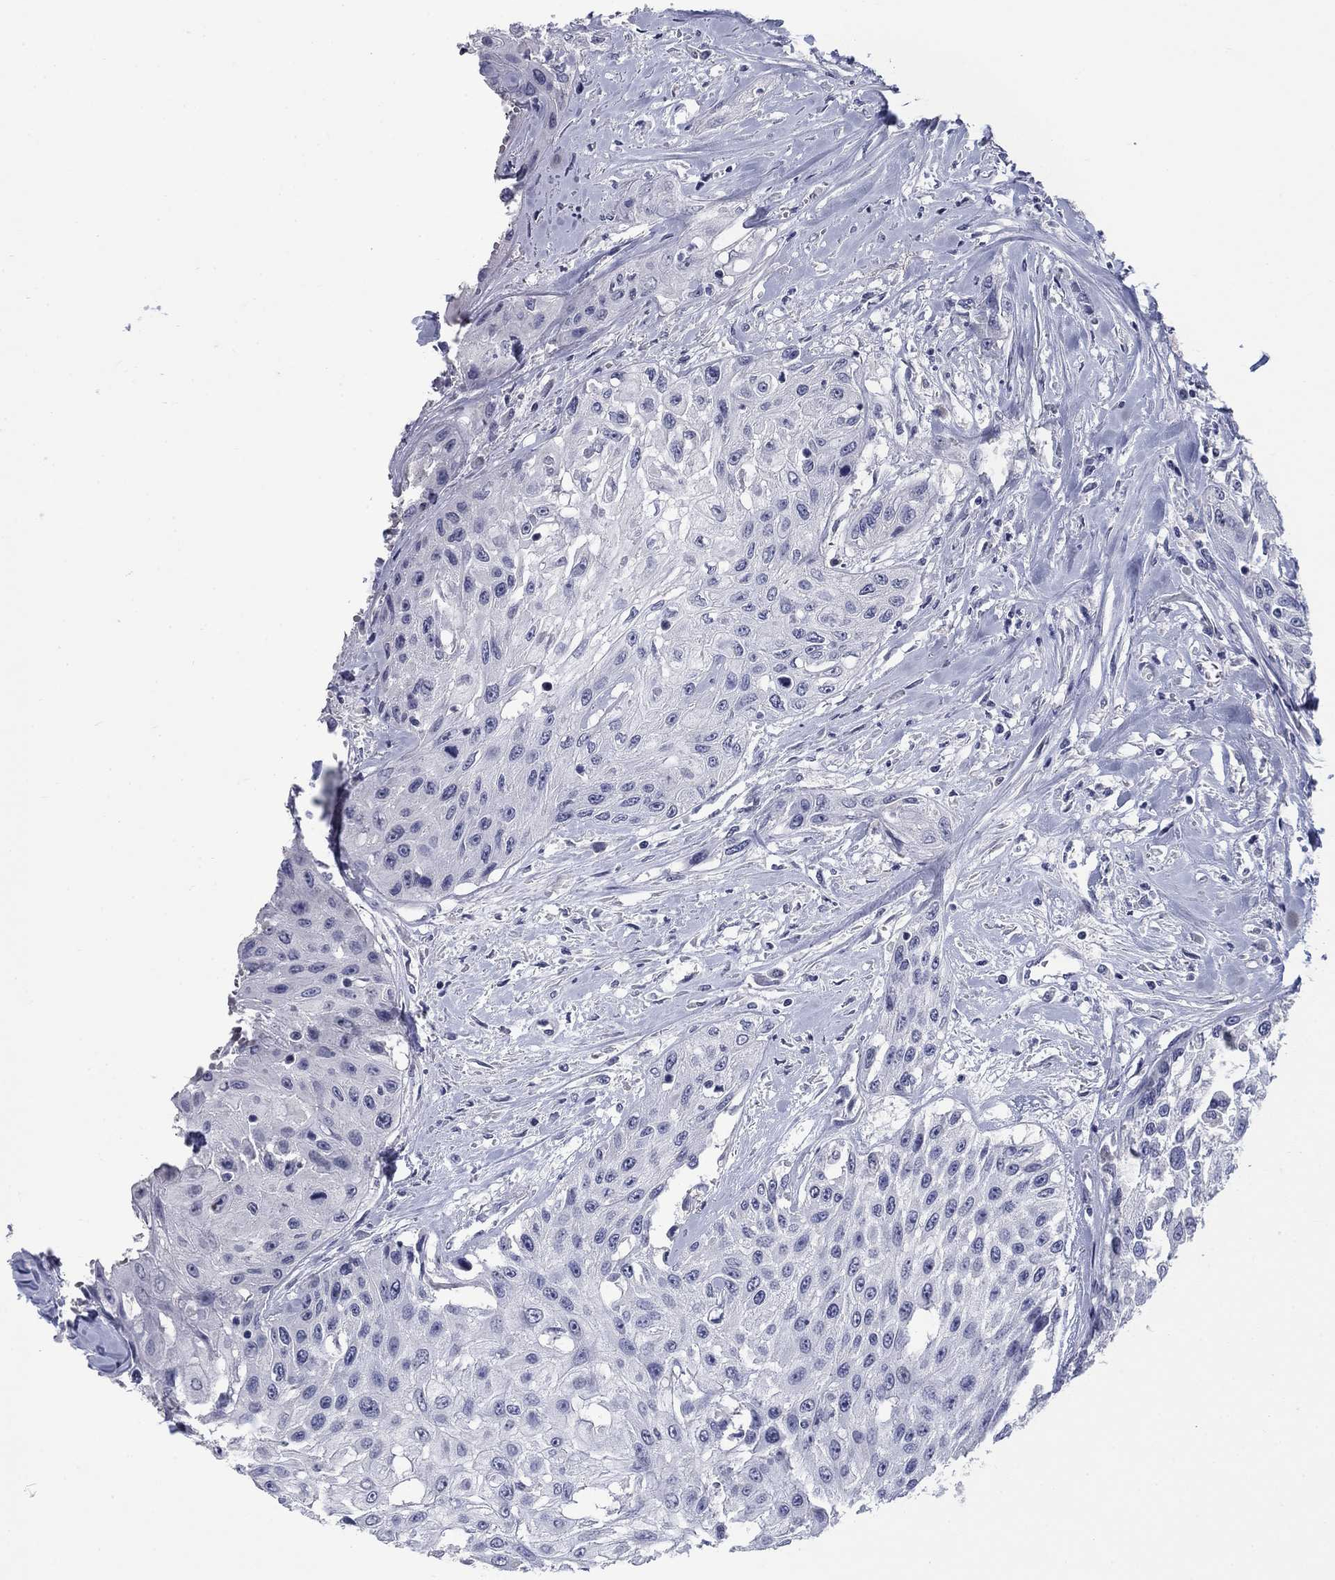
{"staining": {"intensity": "negative", "quantity": "none", "location": "none"}, "tissue": "head and neck cancer", "cell_type": "Tumor cells", "image_type": "cancer", "snomed": [{"axis": "morphology", "description": "Normal tissue, NOS"}, {"axis": "morphology", "description": "Squamous cell carcinoma, NOS"}, {"axis": "topography", "description": "Oral tissue"}, {"axis": "topography", "description": "Peripheral nerve tissue"}, {"axis": "topography", "description": "Head-Neck"}], "caption": "Tumor cells are negative for brown protein staining in head and neck squamous cell carcinoma. (DAB (3,3'-diaminobenzidine) immunohistochemistry (IHC), high magnification).", "gene": "ELAVL4", "patient": {"sex": "female", "age": 59}}